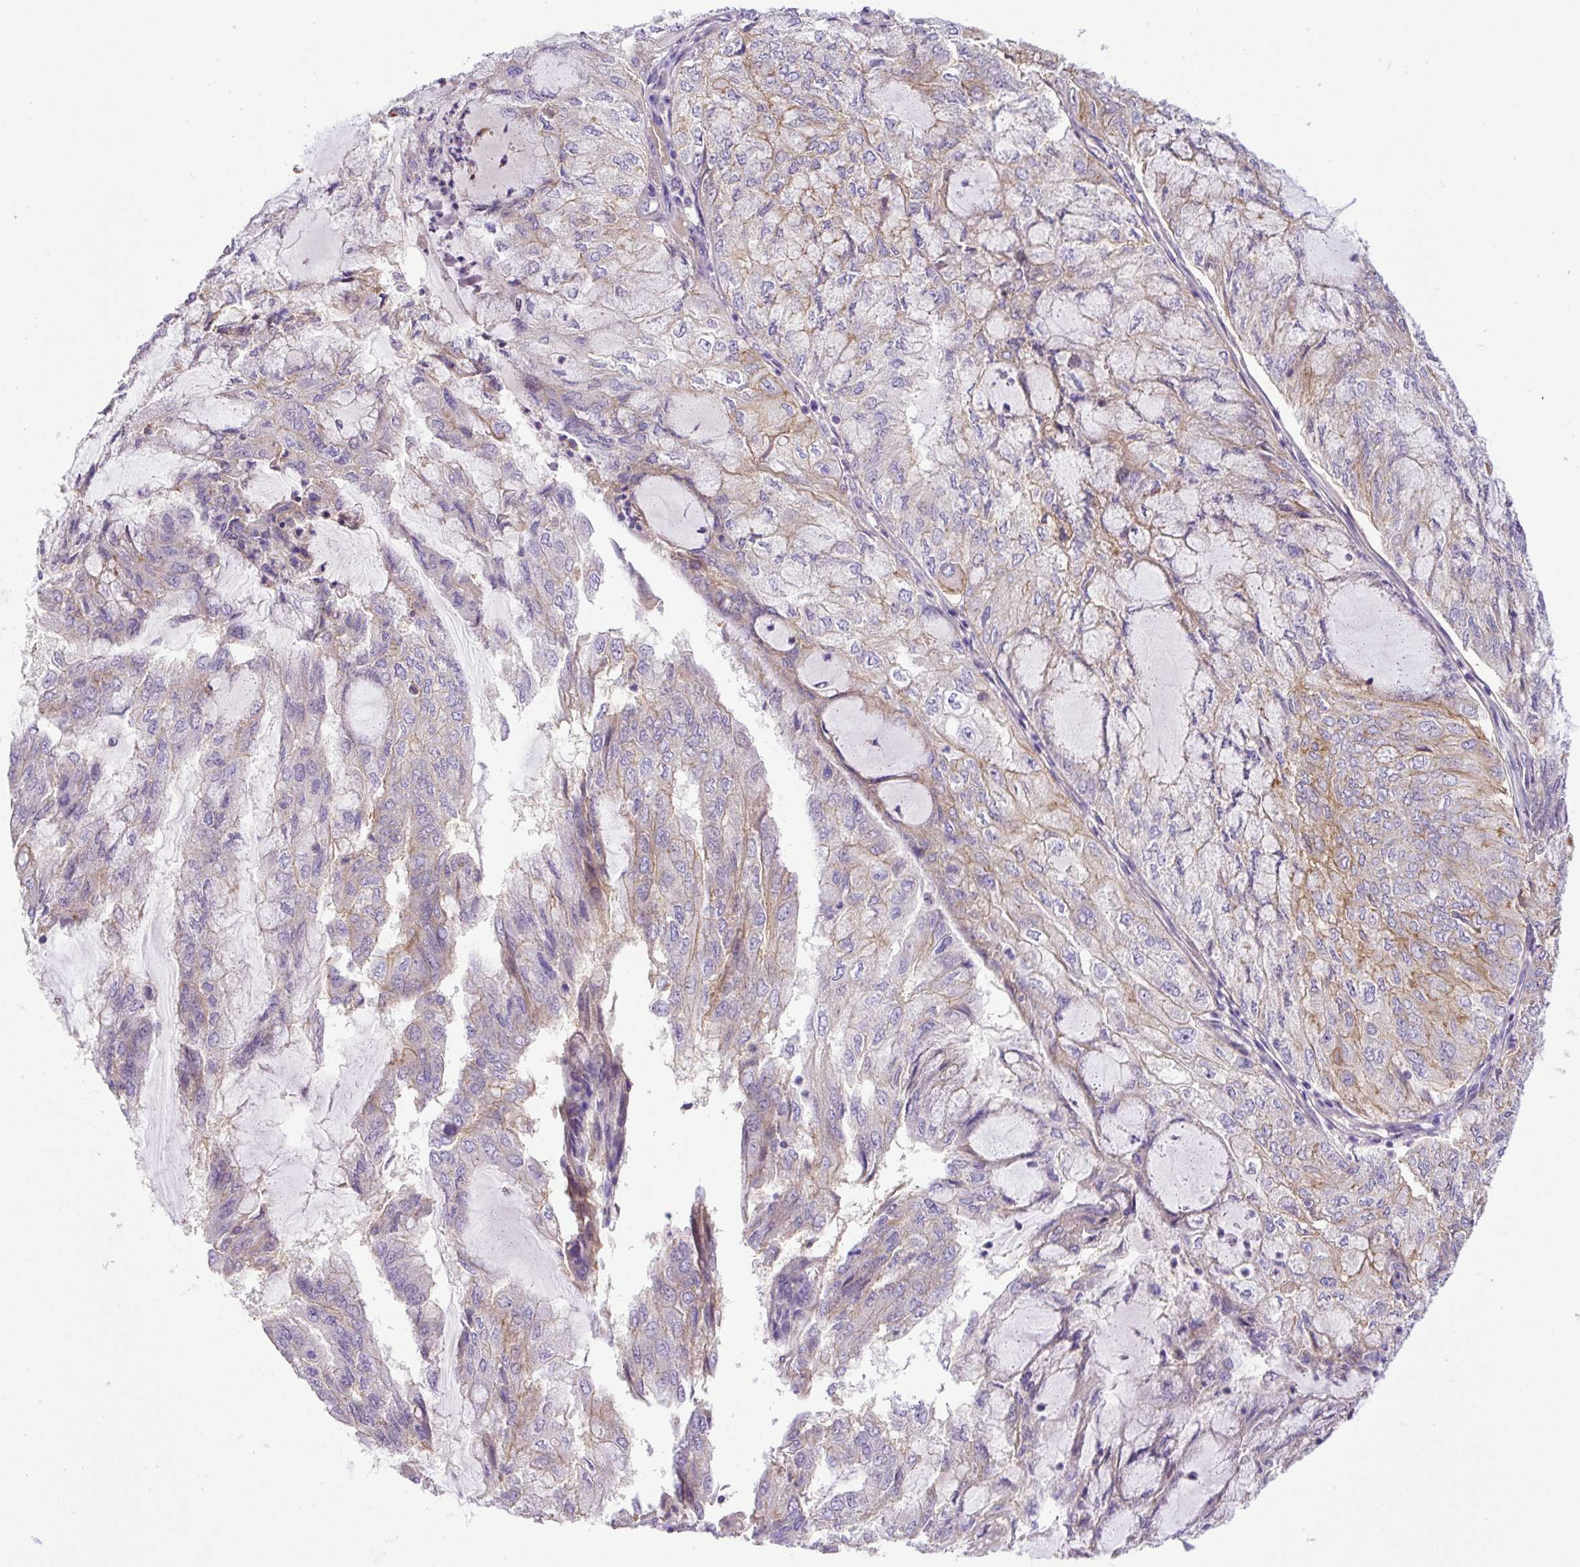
{"staining": {"intensity": "weak", "quantity": "<25%", "location": "cytoplasmic/membranous"}, "tissue": "endometrial cancer", "cell_type": "Tumor cells", "image_type": "cancer", "snomed": [{"axis": "morphology", "description": "Adenocarcinoma, NOS"}, {"axis": "topography", "description": "Endometrium"}], "caption": "Photomicrograph shows no protein staining in tumor cells of endometrial adenocarcinoma tissue. (DAB IHC, high magnification).", "gene": "NPTN", "patient": {"sex": "female", "age": 81}}